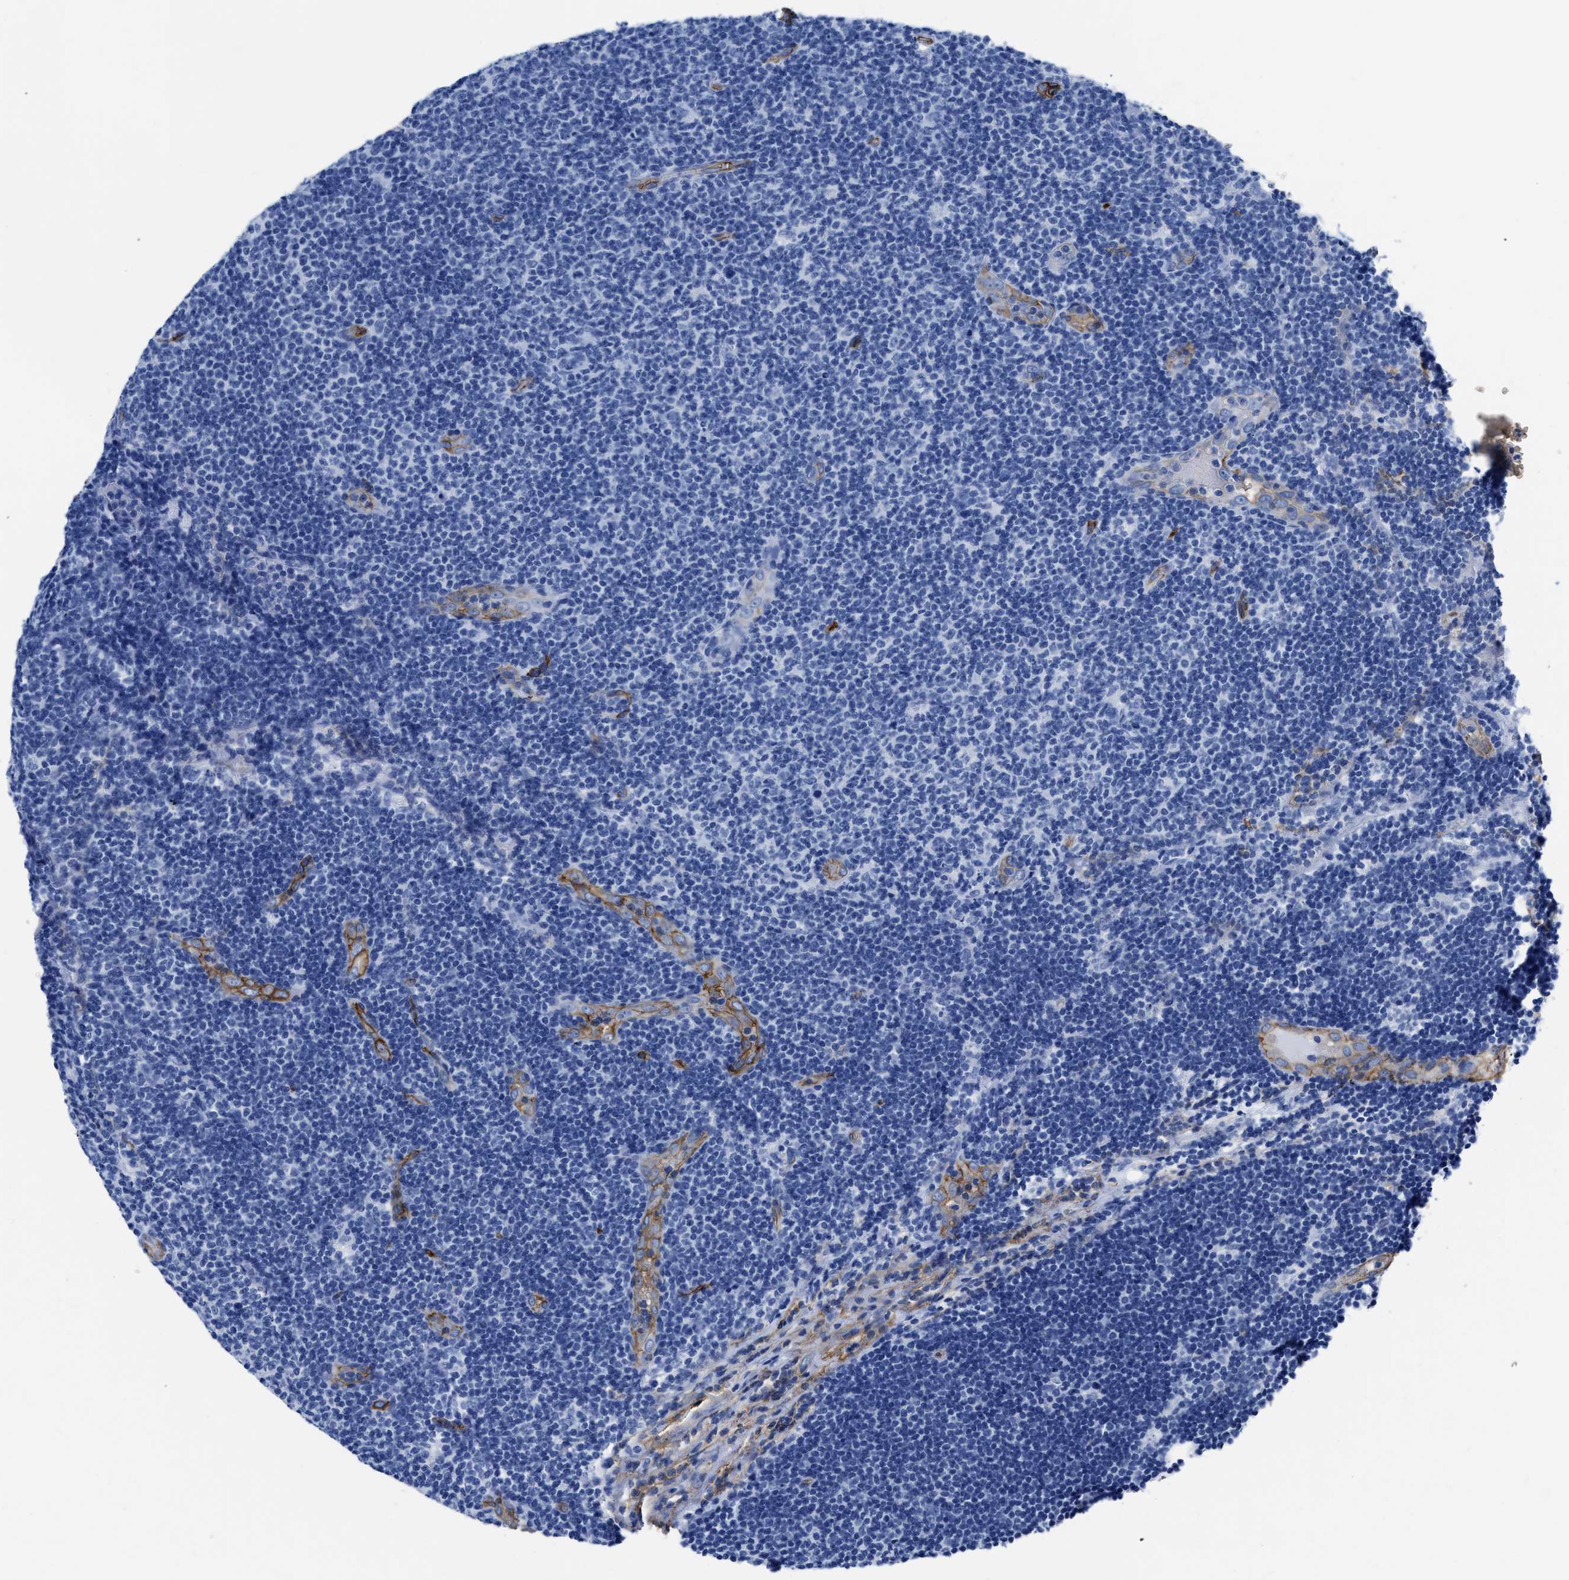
{"staining": {"intensity": "negative", "quantity": "none", "location": "none"}, "tissue": "lymphoma", "cell_type": "Tumor cells", "image_type": "cancer", "snomed": [{"axis": "morphology", "description": "Malignant lymphoma, non-Hodgkin's type, Low grade"}, {"axis": "topography", "description": "Lymph node"}], "caption": "Protein analysis of lymphoma shows no significant positivity in tumor cells.", "gene": "AQP1", "patient": {"sex": "male", "age": 83}}